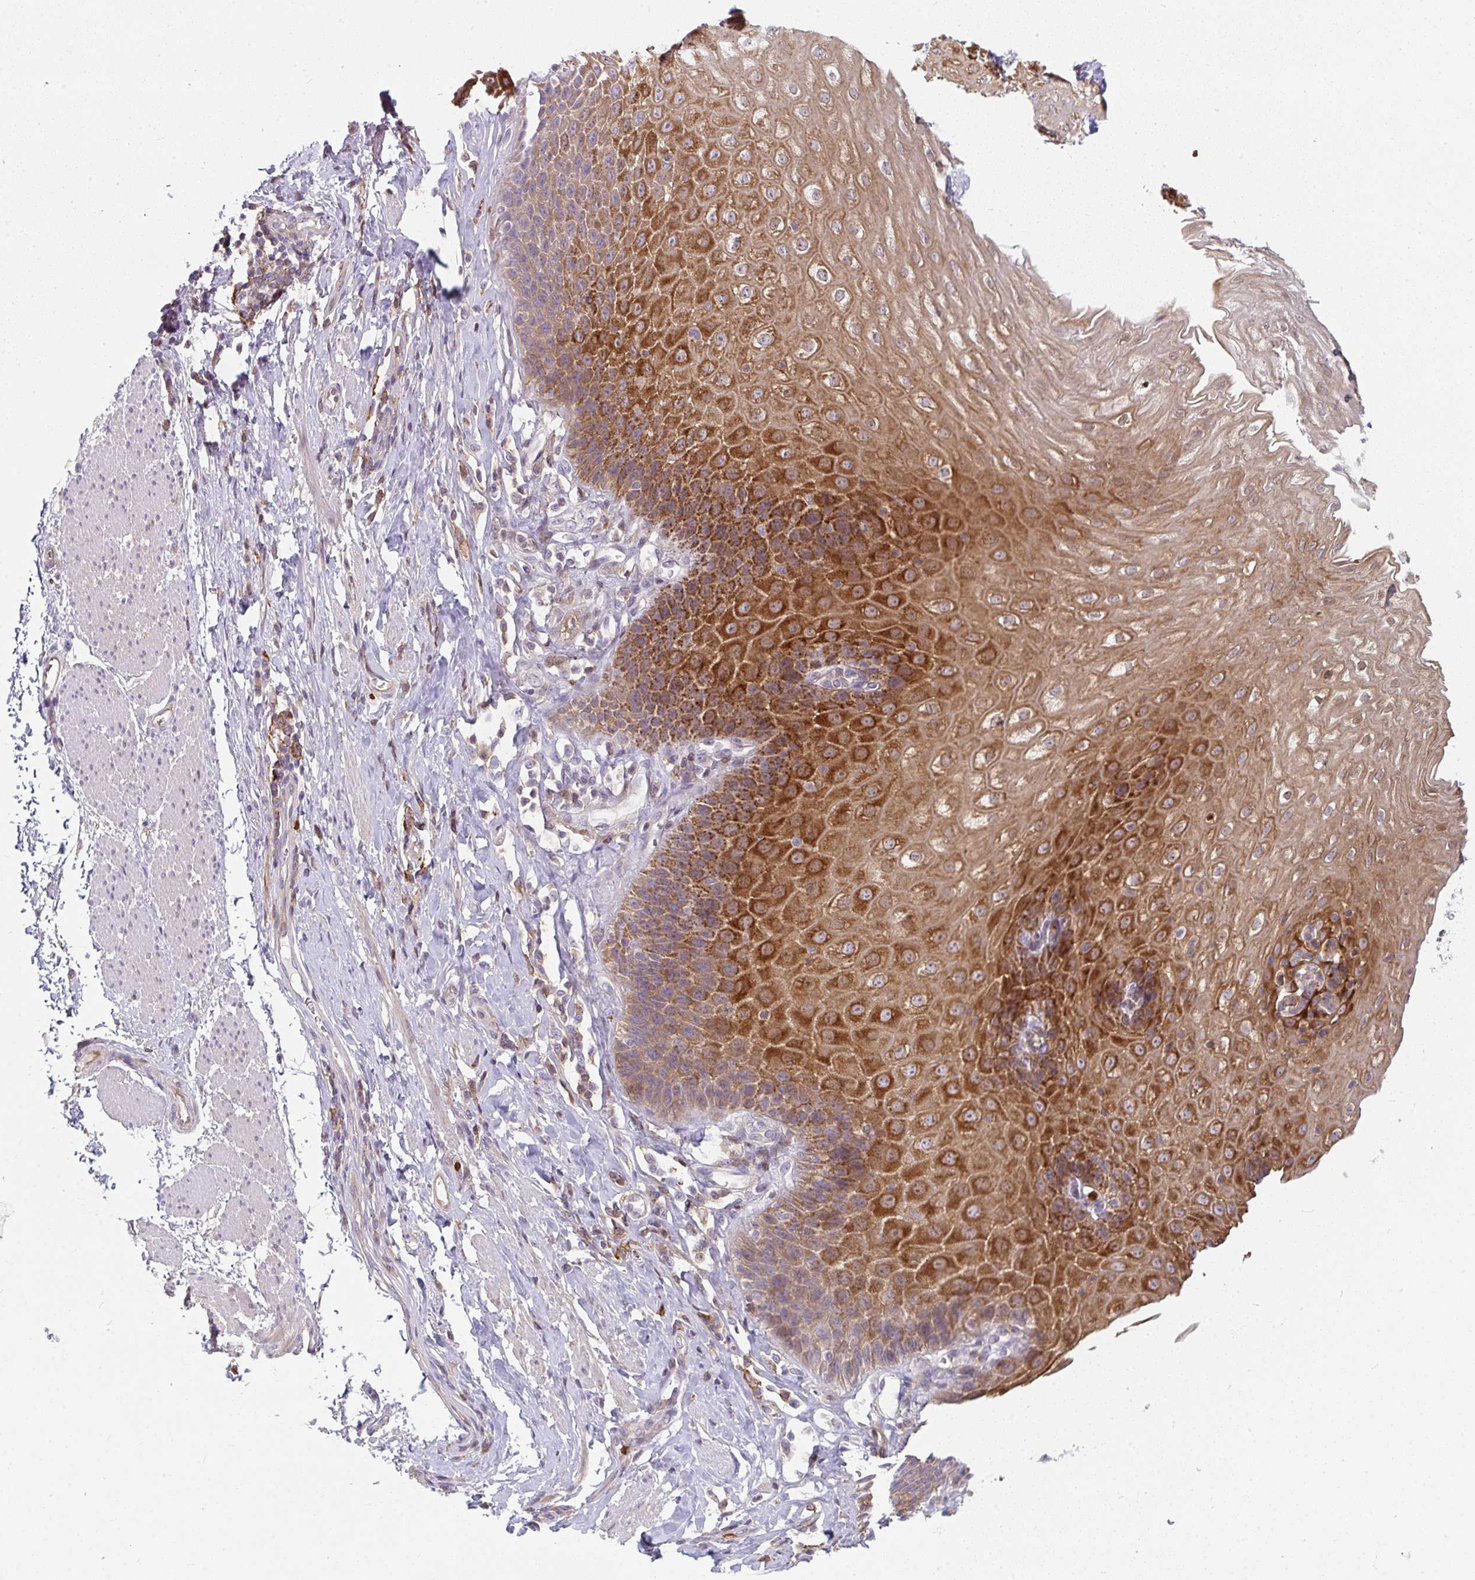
{"staining": {"intensity": "strong", "quantity": ">75%", "location": "cytoplasmic/membranous"}, "tissue": "esophagus", "cell_type": "Squamous epithelial cells", "image_type": "normal", "snomed": [{"axis": "morphology", "description": "Normal tissue, NOS"}, {"axis": "topography", "description": "Esophagus"}], "caption": "Unremarkable esophagus demonstrates strong cytoplasmic/membranous staining in approximately >75% of squamous epithelial cells.", "gene": "CSF3R", "patient": {"sex": "female", "age": 61}}